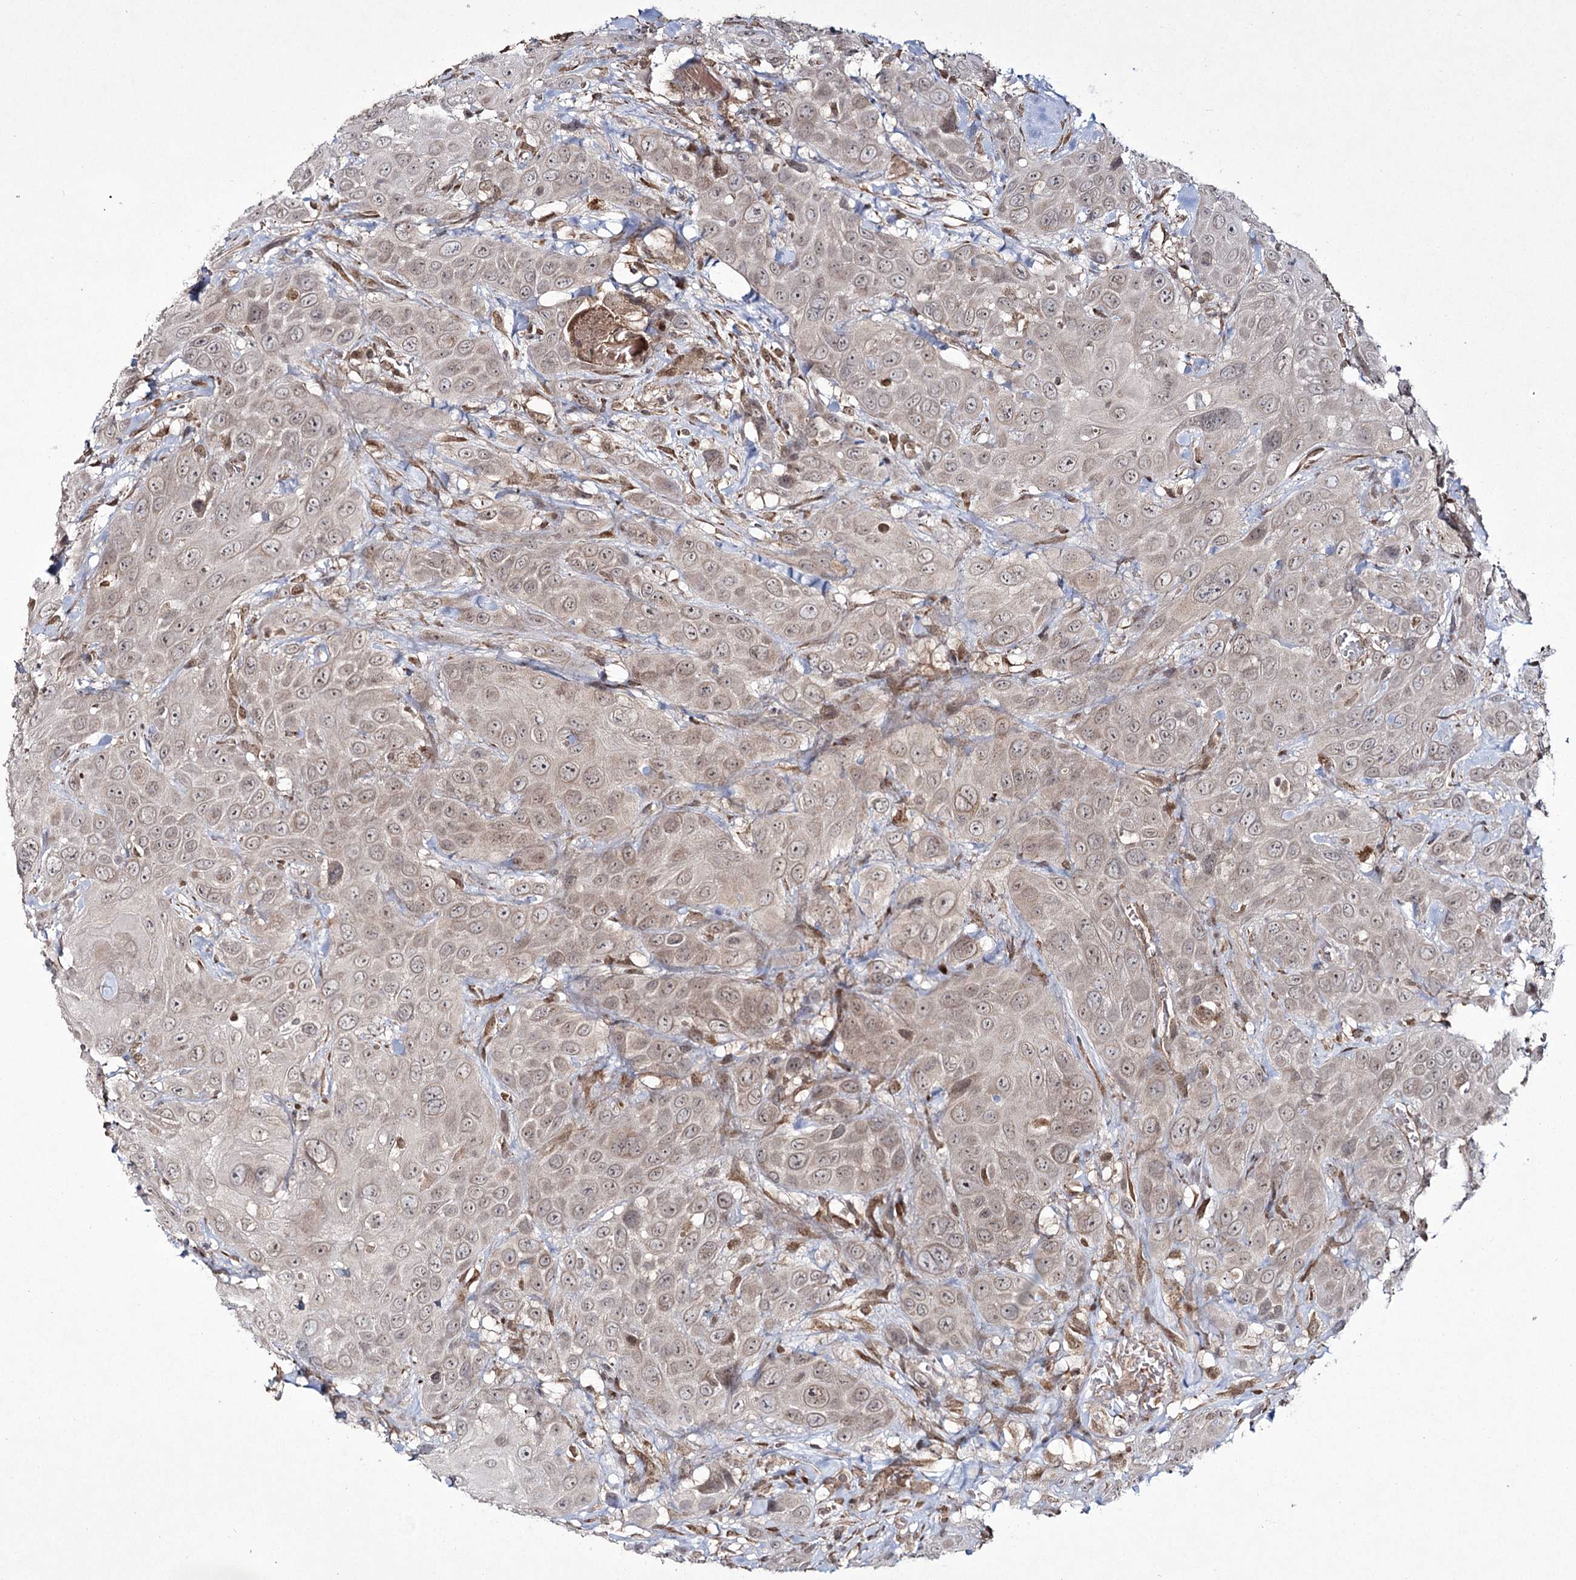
{"staining": {"intensity": "weak", "quantity": "25%-75%", "location": "cytoplasmic/membranous,nuclear"}, "tissue": "head and neck cancer", "cell_type": "Tumor cells", "image_type": "cancer", "snomed": [{"axis": "morphology", "description": "Squamous cell carcinoma, NOS"}, {"axis": "topography", "description": "Head-Neck"}], "caption": "Human squamous cell carcinoma (head and neck) stained with a brown dye shows weak cytoplasmic/membranous and nuclear positive staining in about 25%-75% of tumor cells.", "gene": "TRNT1", "patient": {"sex": "male", "age": 81}}